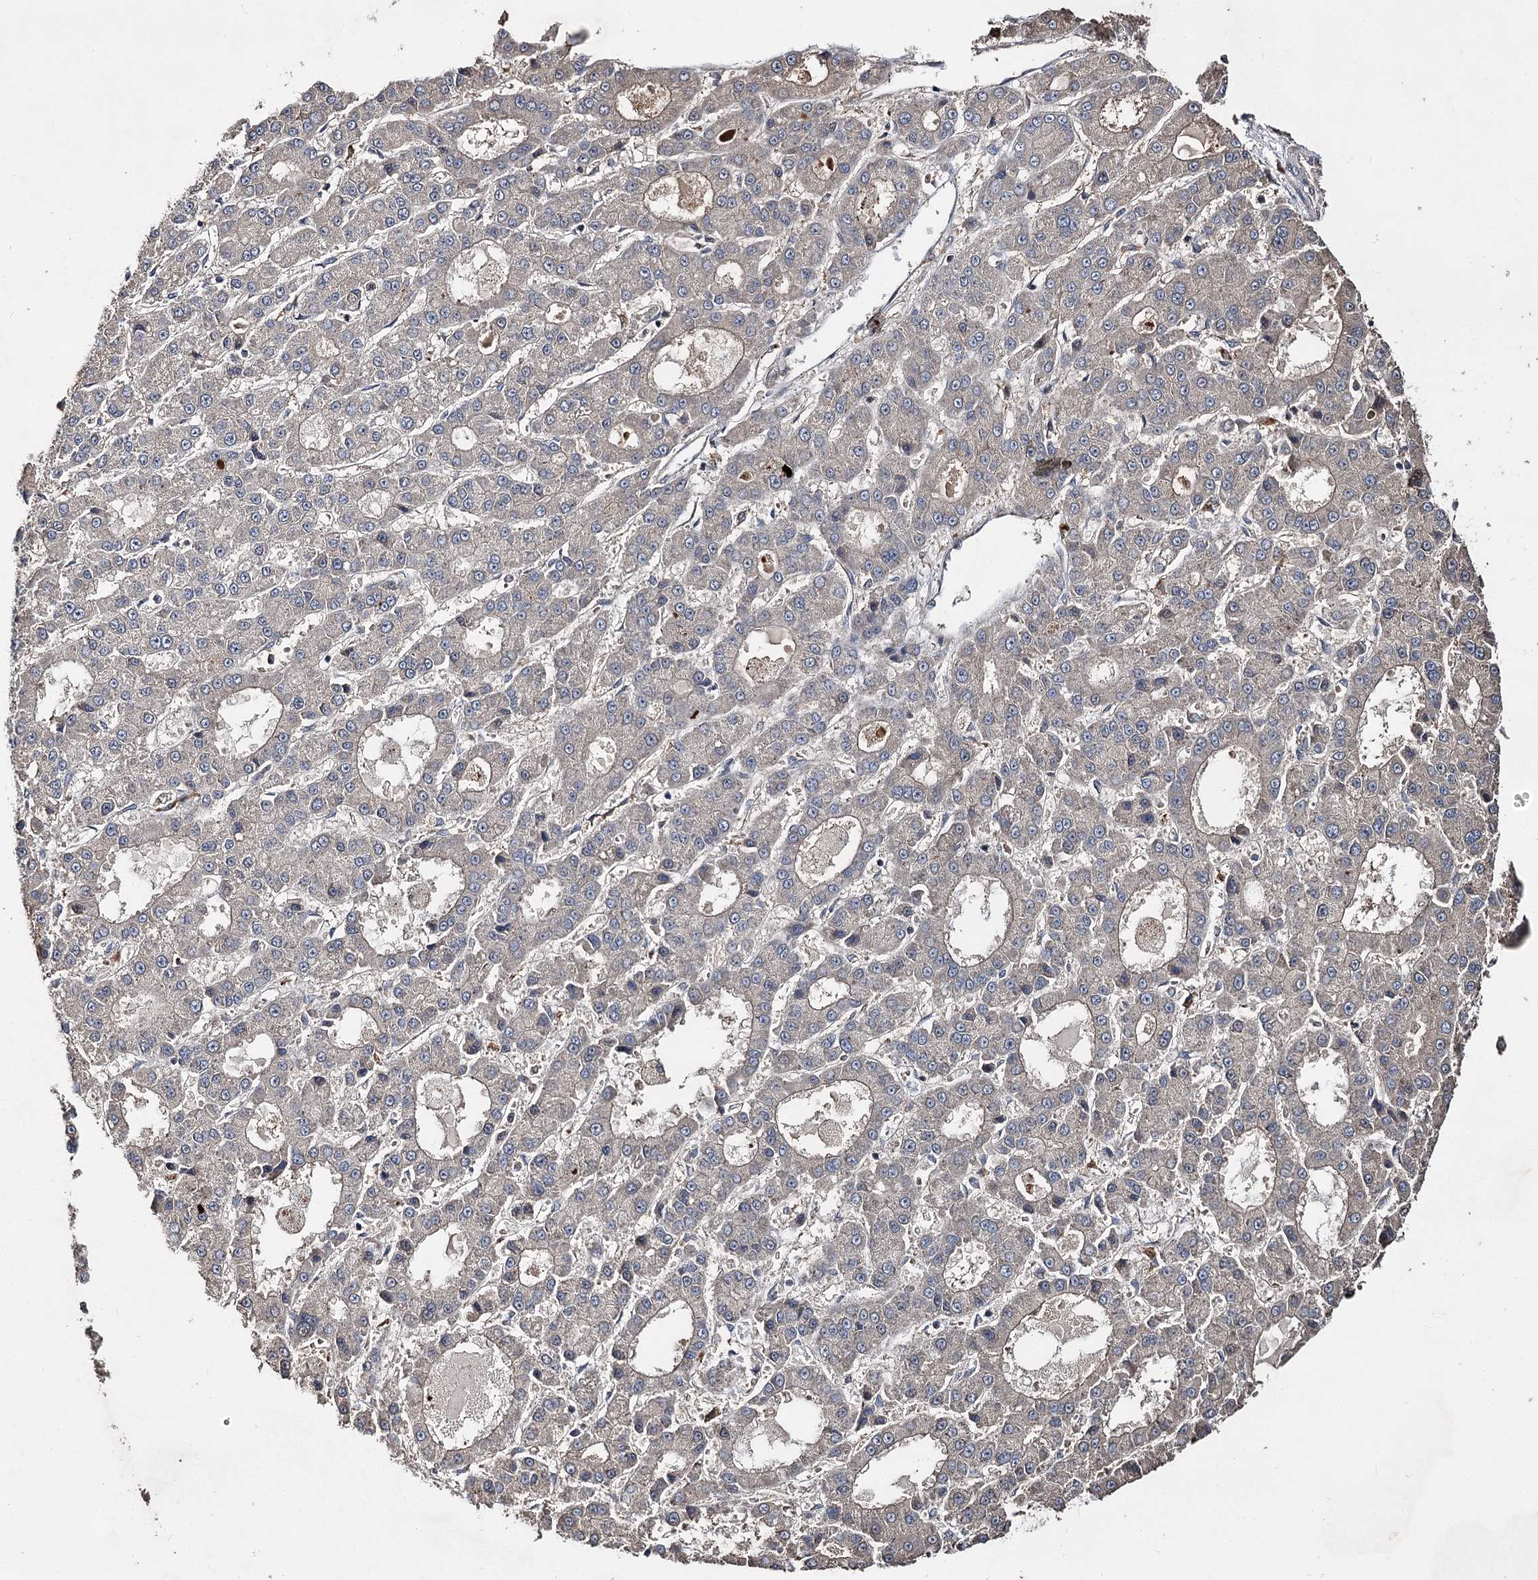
{"staining": {"intensity": "negative", "quantity": "none", "location": "none"}, "tissue": "liver cancer", "cell_type": "Tumor cells", "image_type": "cancer", "snomed": [{"axis": "morphology", "description": "Carcinoma, Hepatocellular, NOS"}, {"axis": "topography", "description": "Liver"}], "caption": "Tumor cells show no significant protein staining in liver hepatocellular carcinoma. (Stains: DAB immunohistochemistry with hematoxylin counter stain, Microscopy: brightfield microscopy at high magnification).", "gene": "MINDY3", "patient": {"sex": "male", "age": 70}}